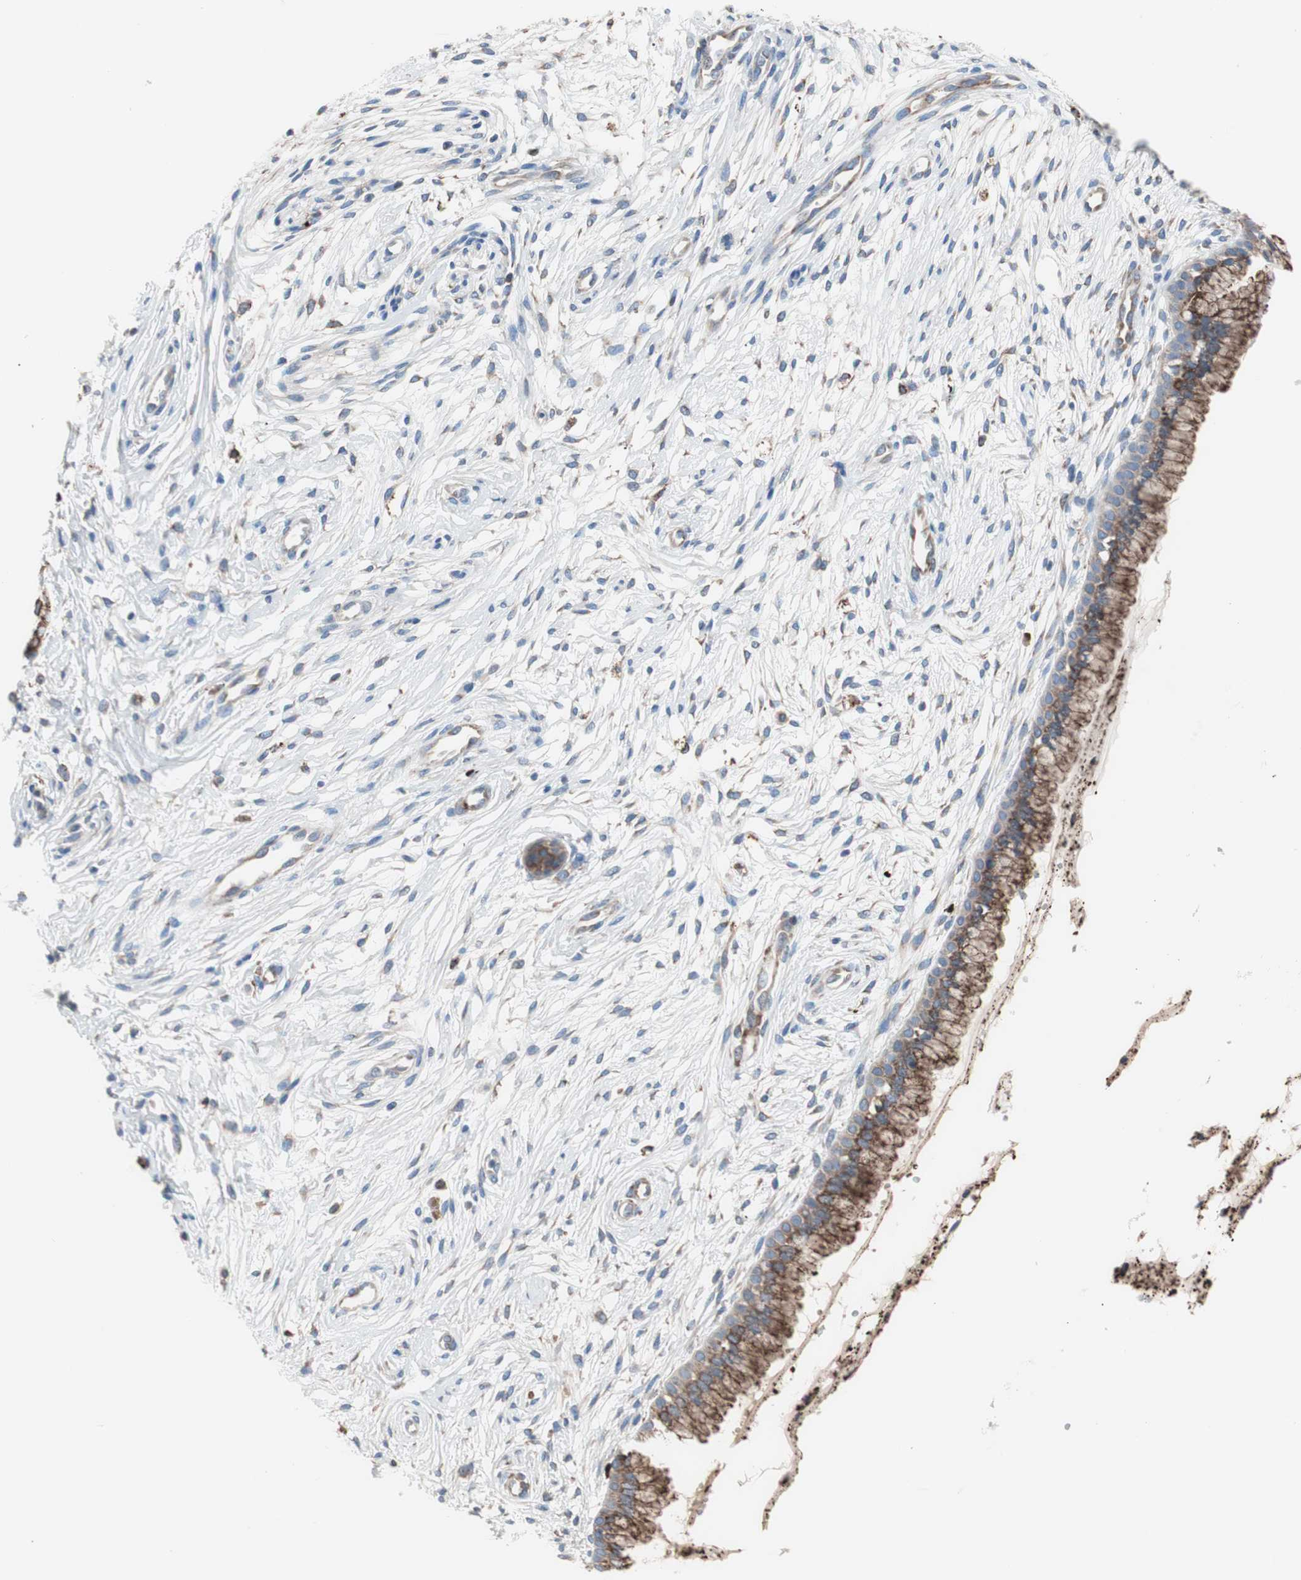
{"staining": {"intensity": "strong", "quantity": ">75%", "location": "cytoplasmic/membranous"}, "tissue": "cervix", "cell_type": "Glandular cells", "image_type": "normal", "snomed": [{"axis": "morphology", "description": "Normal tissue, NOS"}, {"axis": "topography", "description": "Cervix"}], "caption": "A photomicrograph showing strong cytoplasmic/membranous expression in approximately >75% of glandular cells in normal cervix, as visualized by brown immunohistochemical staining.", "gene": "SLC27A4", "patient": {"sex": "female", "age": 39}}